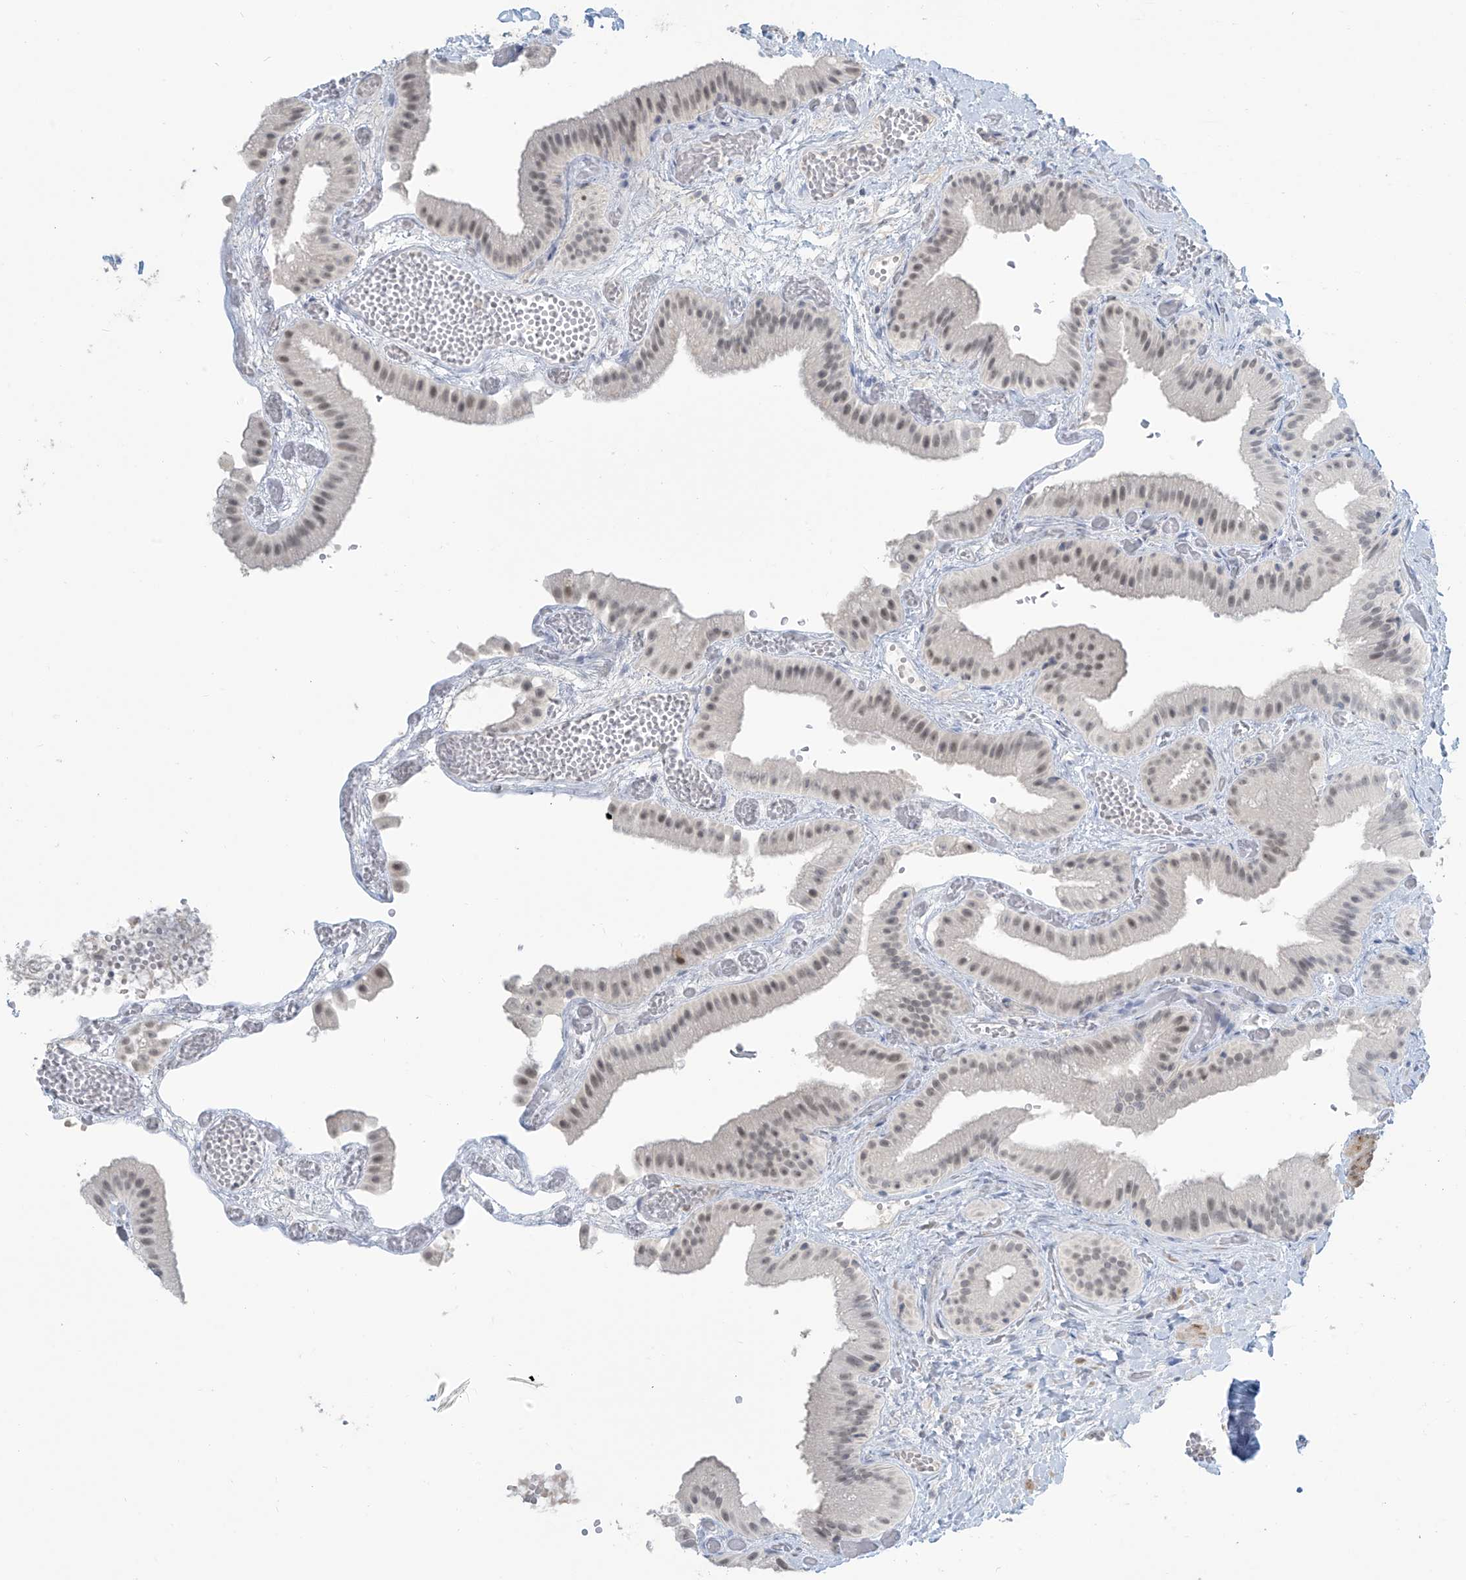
{"staining": {"intensity": "weak", "quantity": "<25%", "location": "nuclear"}, "tissue": "gallbladder", "cell_type": "Glandular cells", "image_type": "normal", "snomed": [{"axis": "morphology", "description": "Normal tissue, NOS"}, {"axis": "topography", "description": "Gallbladder"}], "caption": "IHC histopathology image of normal gallbladder: gallbladder stained with DAB reveals no significant protein positivity in glandular cells. (IHC, brightfield microscopy, high magnification).", "gene": "METAP1D", "patient": {"sex": "female", "age": 64}}